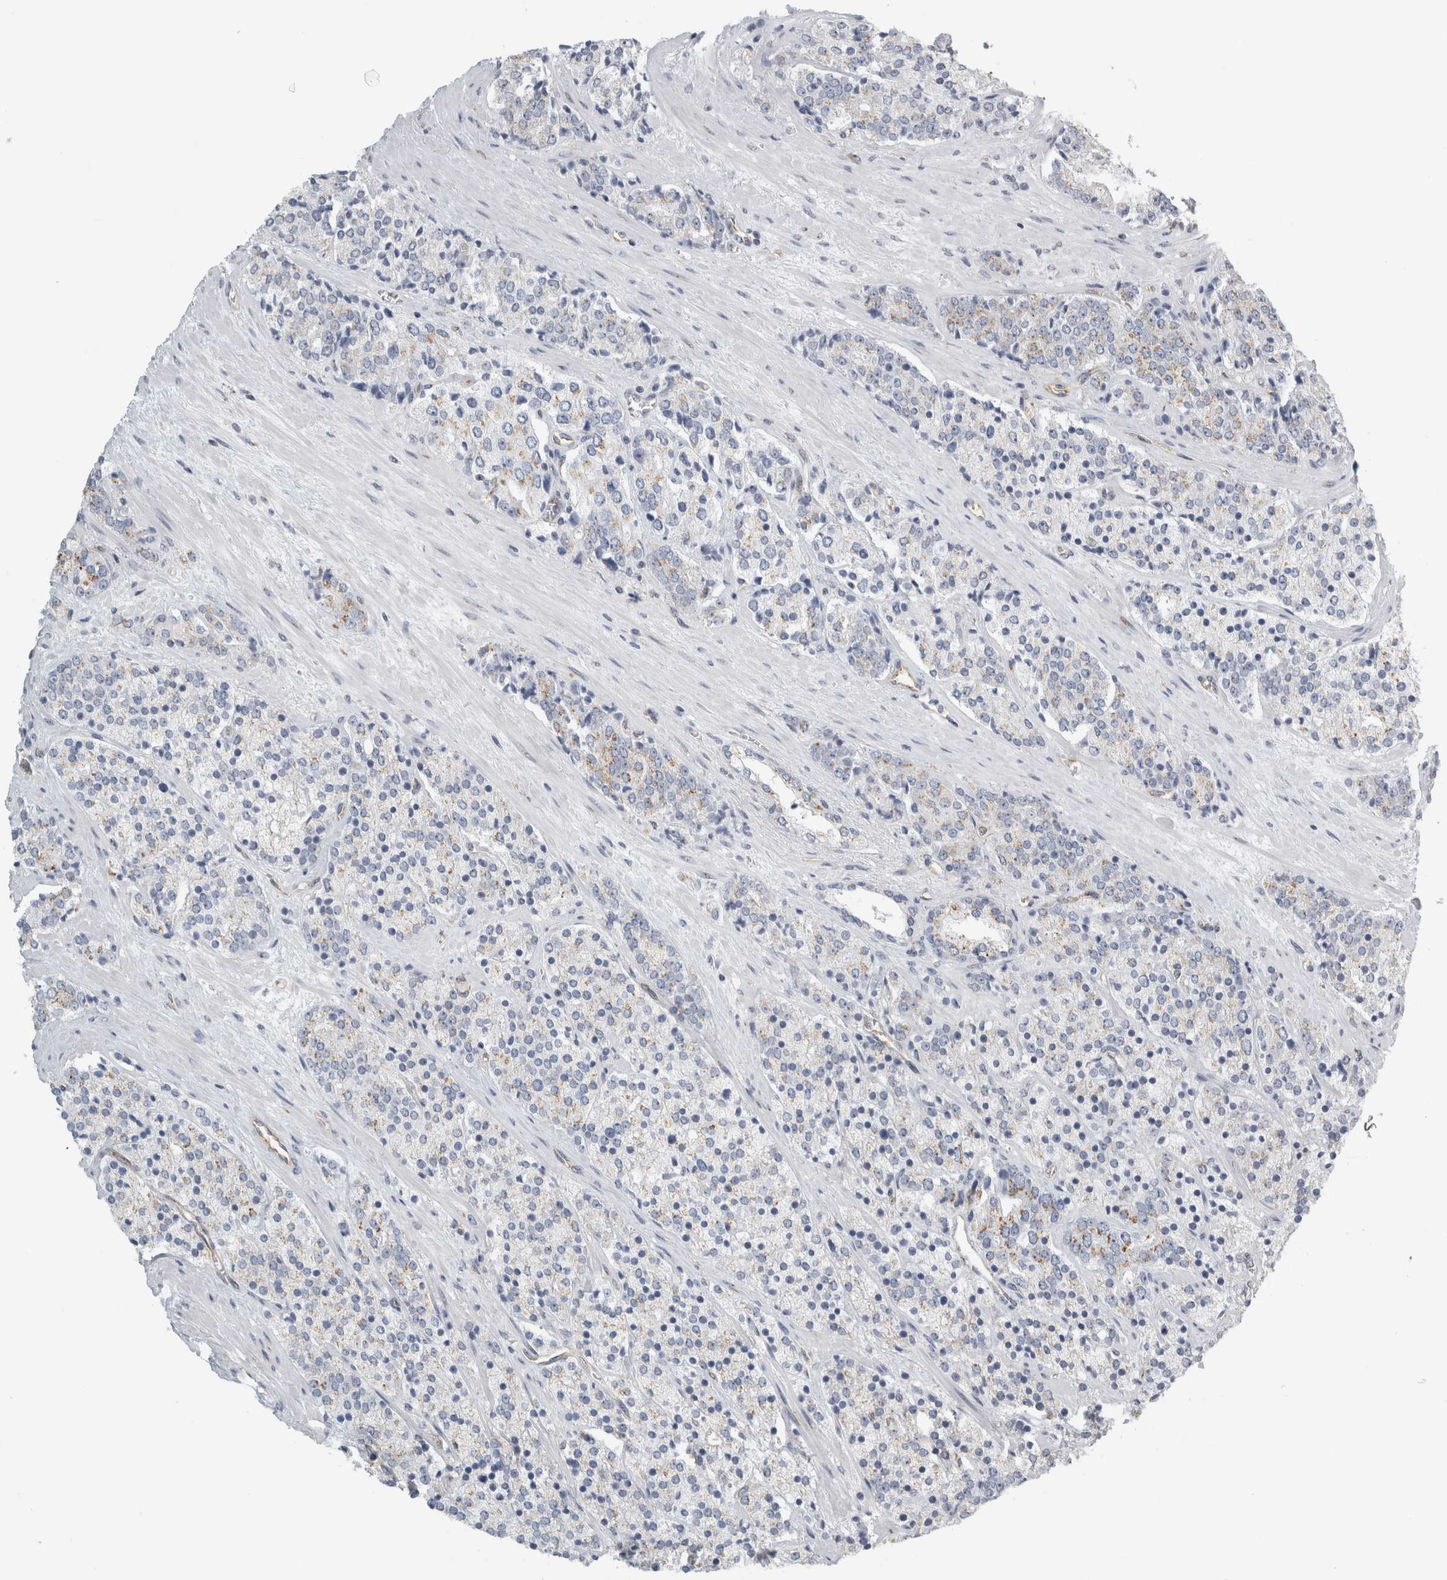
{"staining": {"intensity": "weak", "quantity": "<25%", "location": "cytoplasmic/membranous"}, "tissue": "prostate cancer", "cell_type": "Tumor cells", "image_type": "cancer", "snomed": [{"axis": "morphology", "description": "Adenocarcinoma, High grade"}, {"axis": "topography", "description": "Prostate"}], "caption": "IHC micrograph of neoplastic tissue: prostate adenocarcinoma (high-grade) stained with DAB (3,3'-diaminobenzidine) shows no significant protein staining in tumor cells.", "gene": "PEX6", "patient": {"sex": "male", "age": 71}}